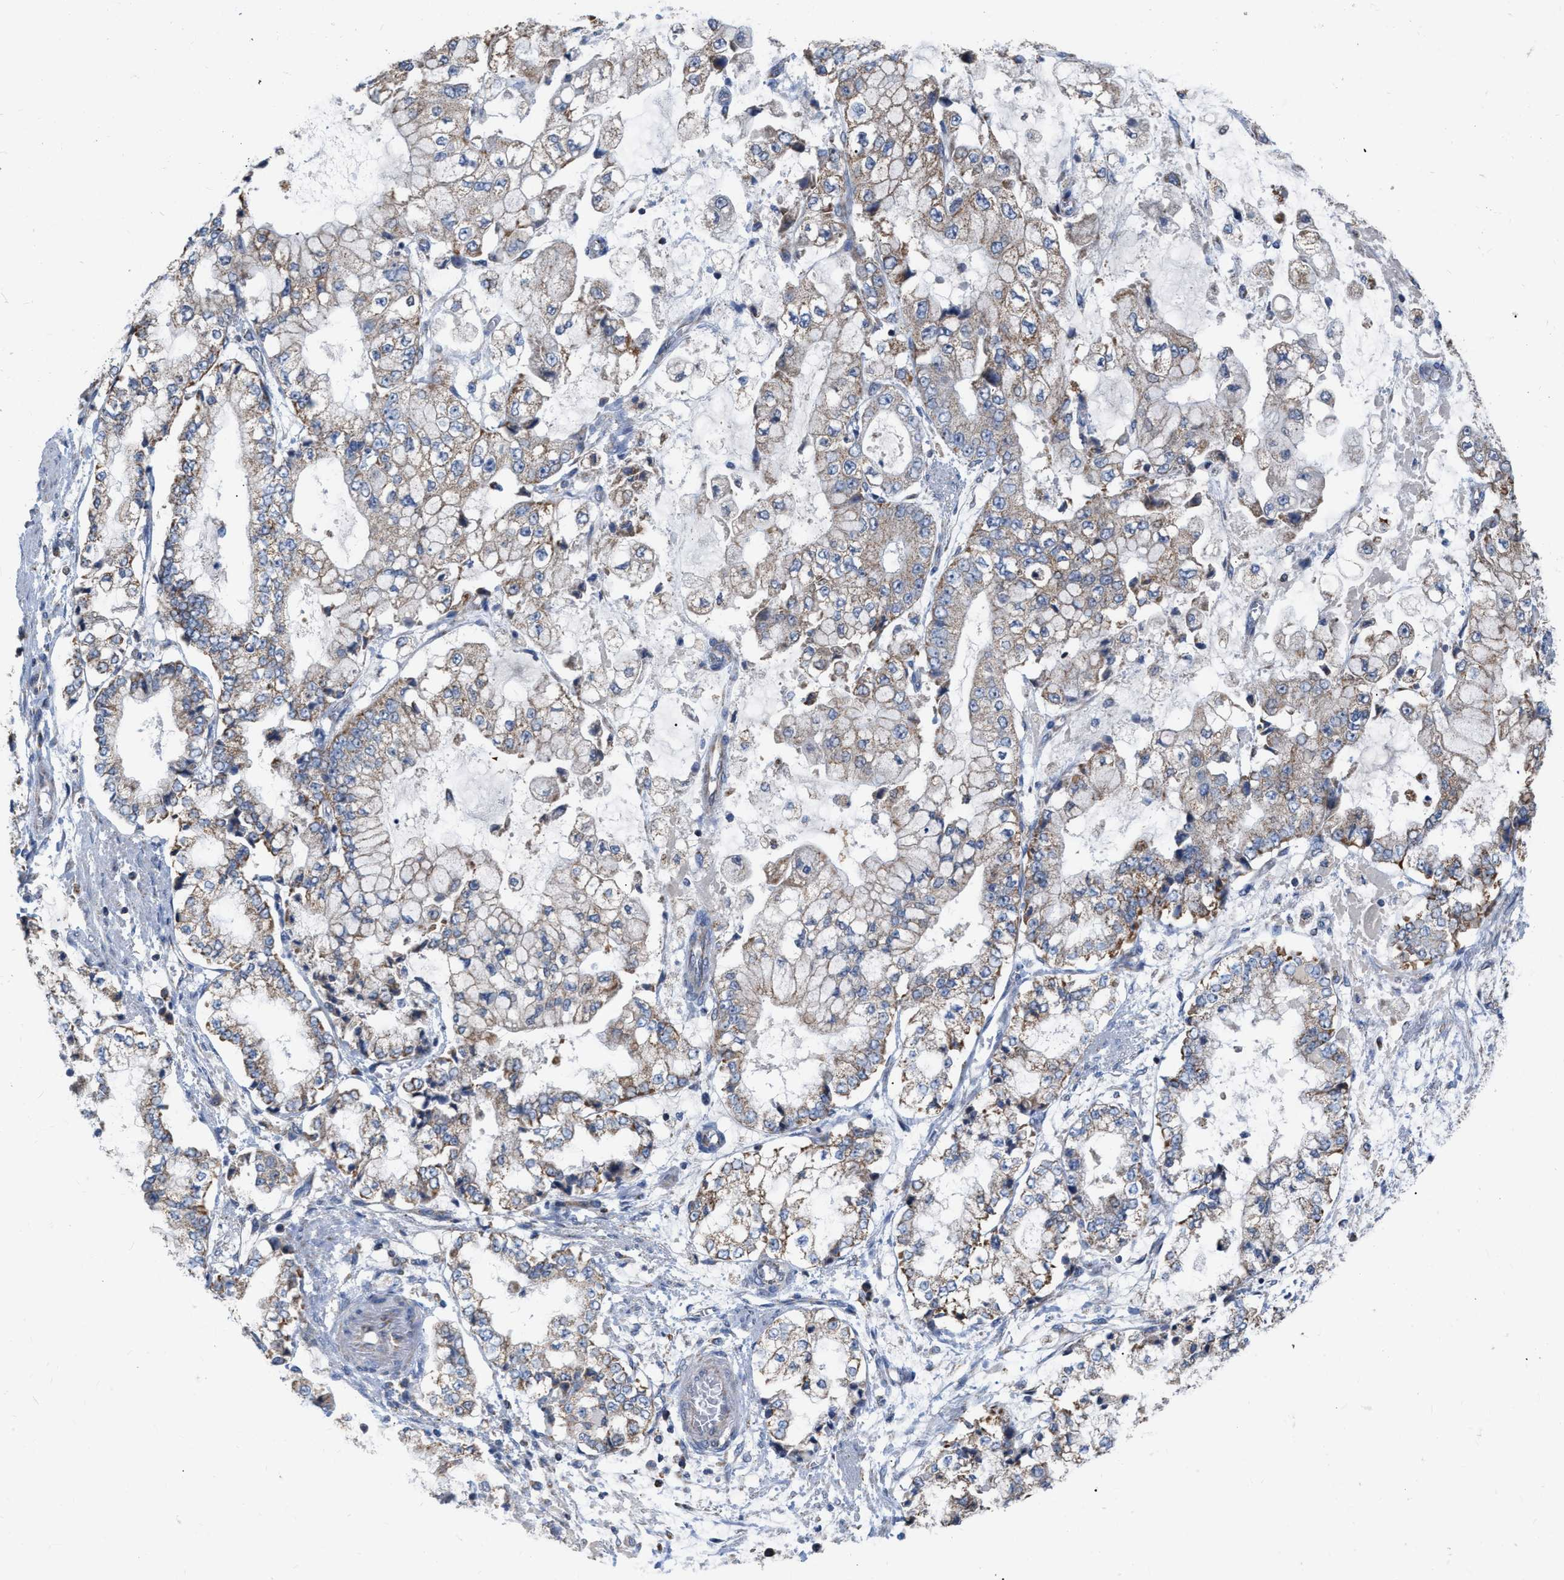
{"staining": {"intensity": "weak", "quantity": ">75%", "location": "cytoplasmic/membranous"}, "tissue": "stomach cancer", "cell_type": "Tumor cells", "image_type": "cancer", "snomed": [{"axis": "morphology", "description": "Adenocarcinoma, NOS"}, {"axis": "topography", "description": "Stomach"}], "caption": "Protein expression by IHC shows weak cytoplasmic/membranous staining in approximately >75% of tumor cells in adenocarcinoma (stomach).", "gene": "DDX56", "patient": {"sex": "male", "age": 76}}